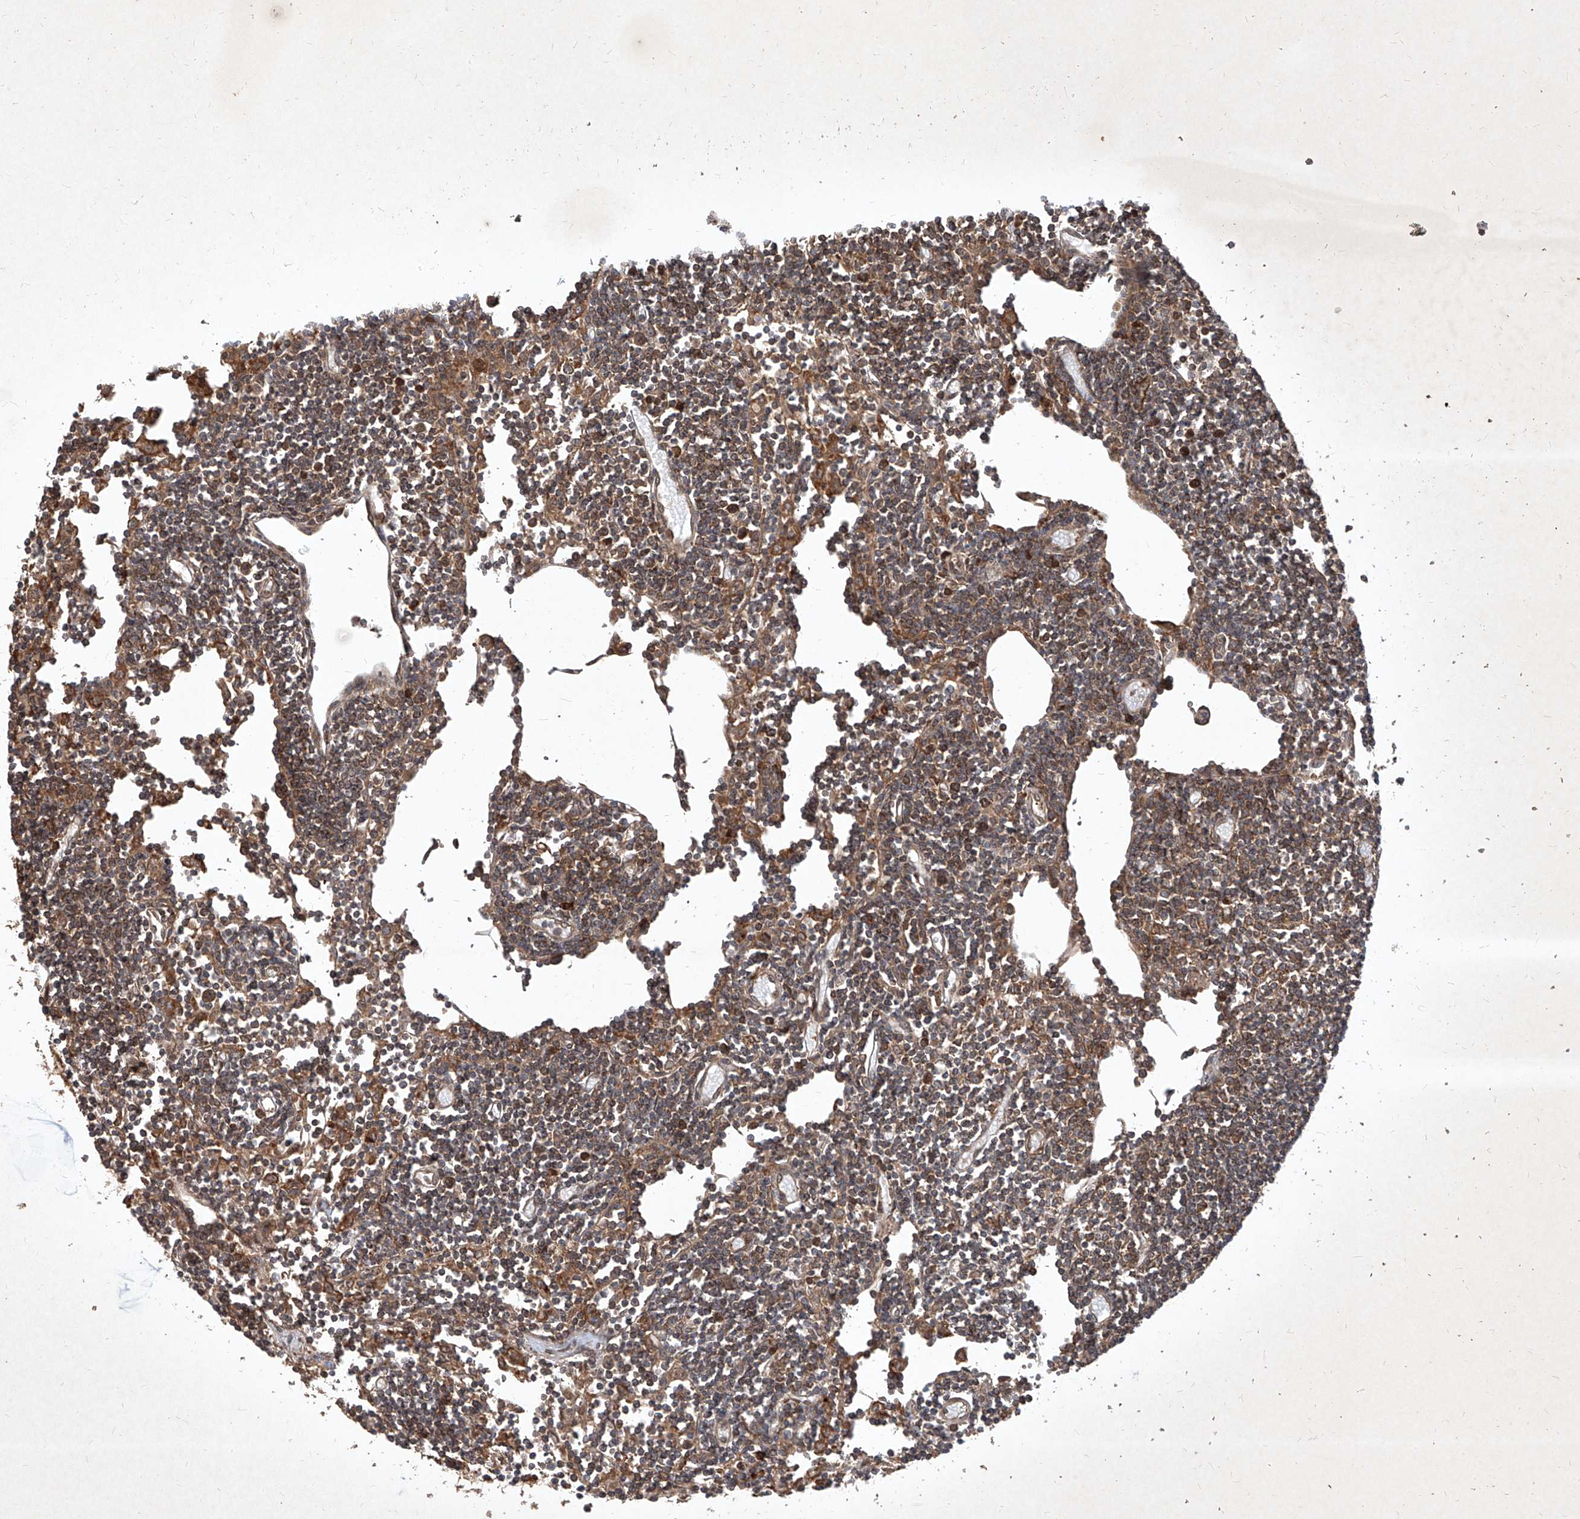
{"staining": {"intensity": "strong", "quantity": ">75%", "location": "cytoplasmic/membranous"}, "tissue": "lymph node", "cell_type": "Germinal center cells", "image_type": "normal", "snomed": [{"axis": "morphology", "description": "Normal tissue, NOS"}, {"axis": "topography", "description": "Lymph node"}], "caption": "Protein analysis of unremarkable lymph node exhibits strong cytoplasmic/membranous expression in about >75% of germinal center cells. Nuclei are stained in blue.", "gene": "MAGED2", "patient": {"sex": "female", "age": 11}}